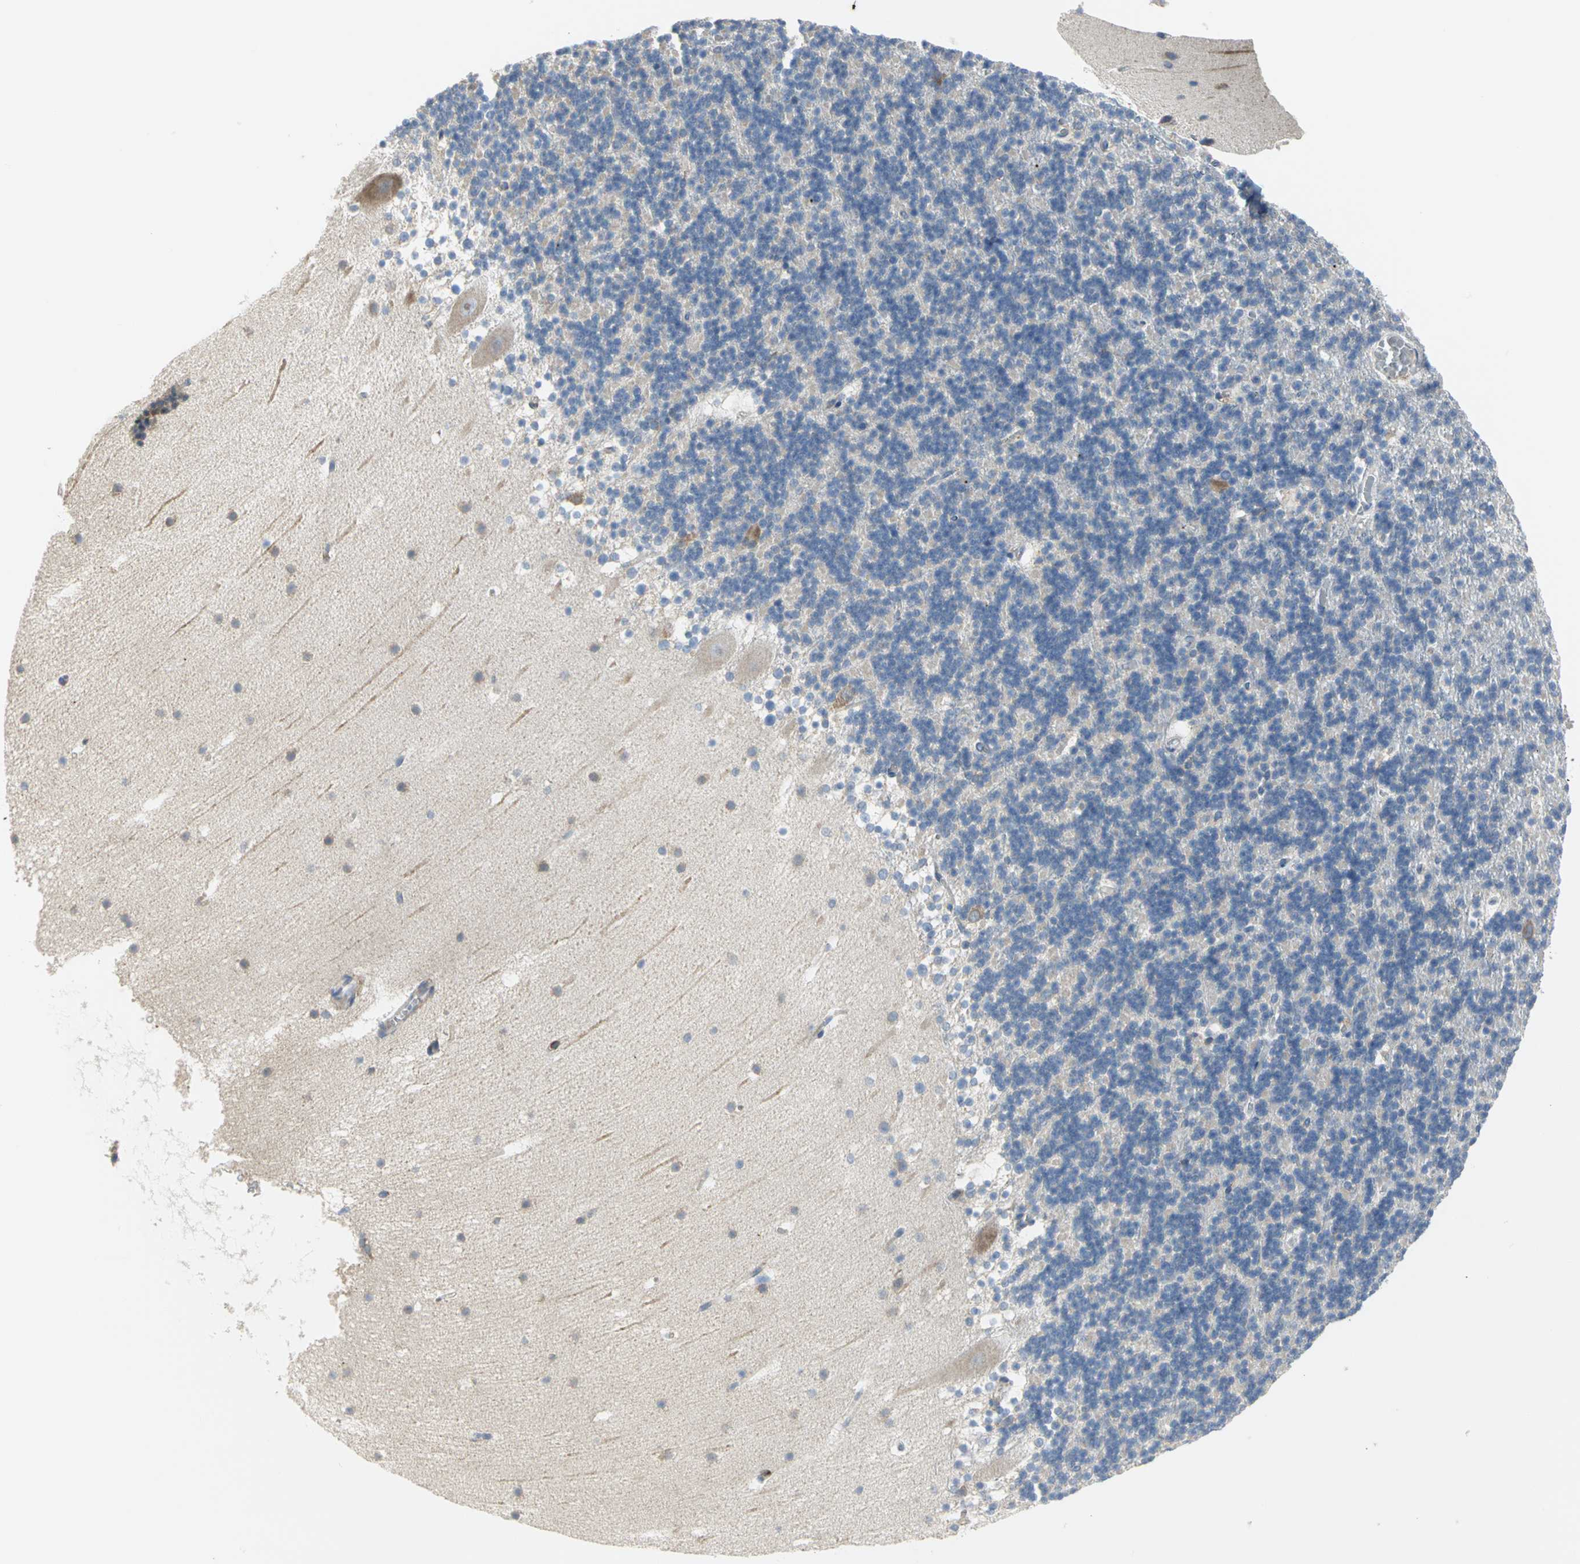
{"staining": {"intensity": "negative", "quantity": "none", "location": "none"}, "tissue": "cerebellum", "cell_type": "Cells in granular layer", "image_type": "normal", "snomed": [{"axis": "morphology", "description": "Normal tissue, NOS"}, {"axis": "topography", "description": "Cerebellum"}], "caption": "High power microscopy image of an immunohistochemistry (IHC) micrograph of normal cerebellum, revealing no significant staining in cells in granular layer.", "gene": "SDF2L1", "patient": {"sex": "male", "age": 45}}